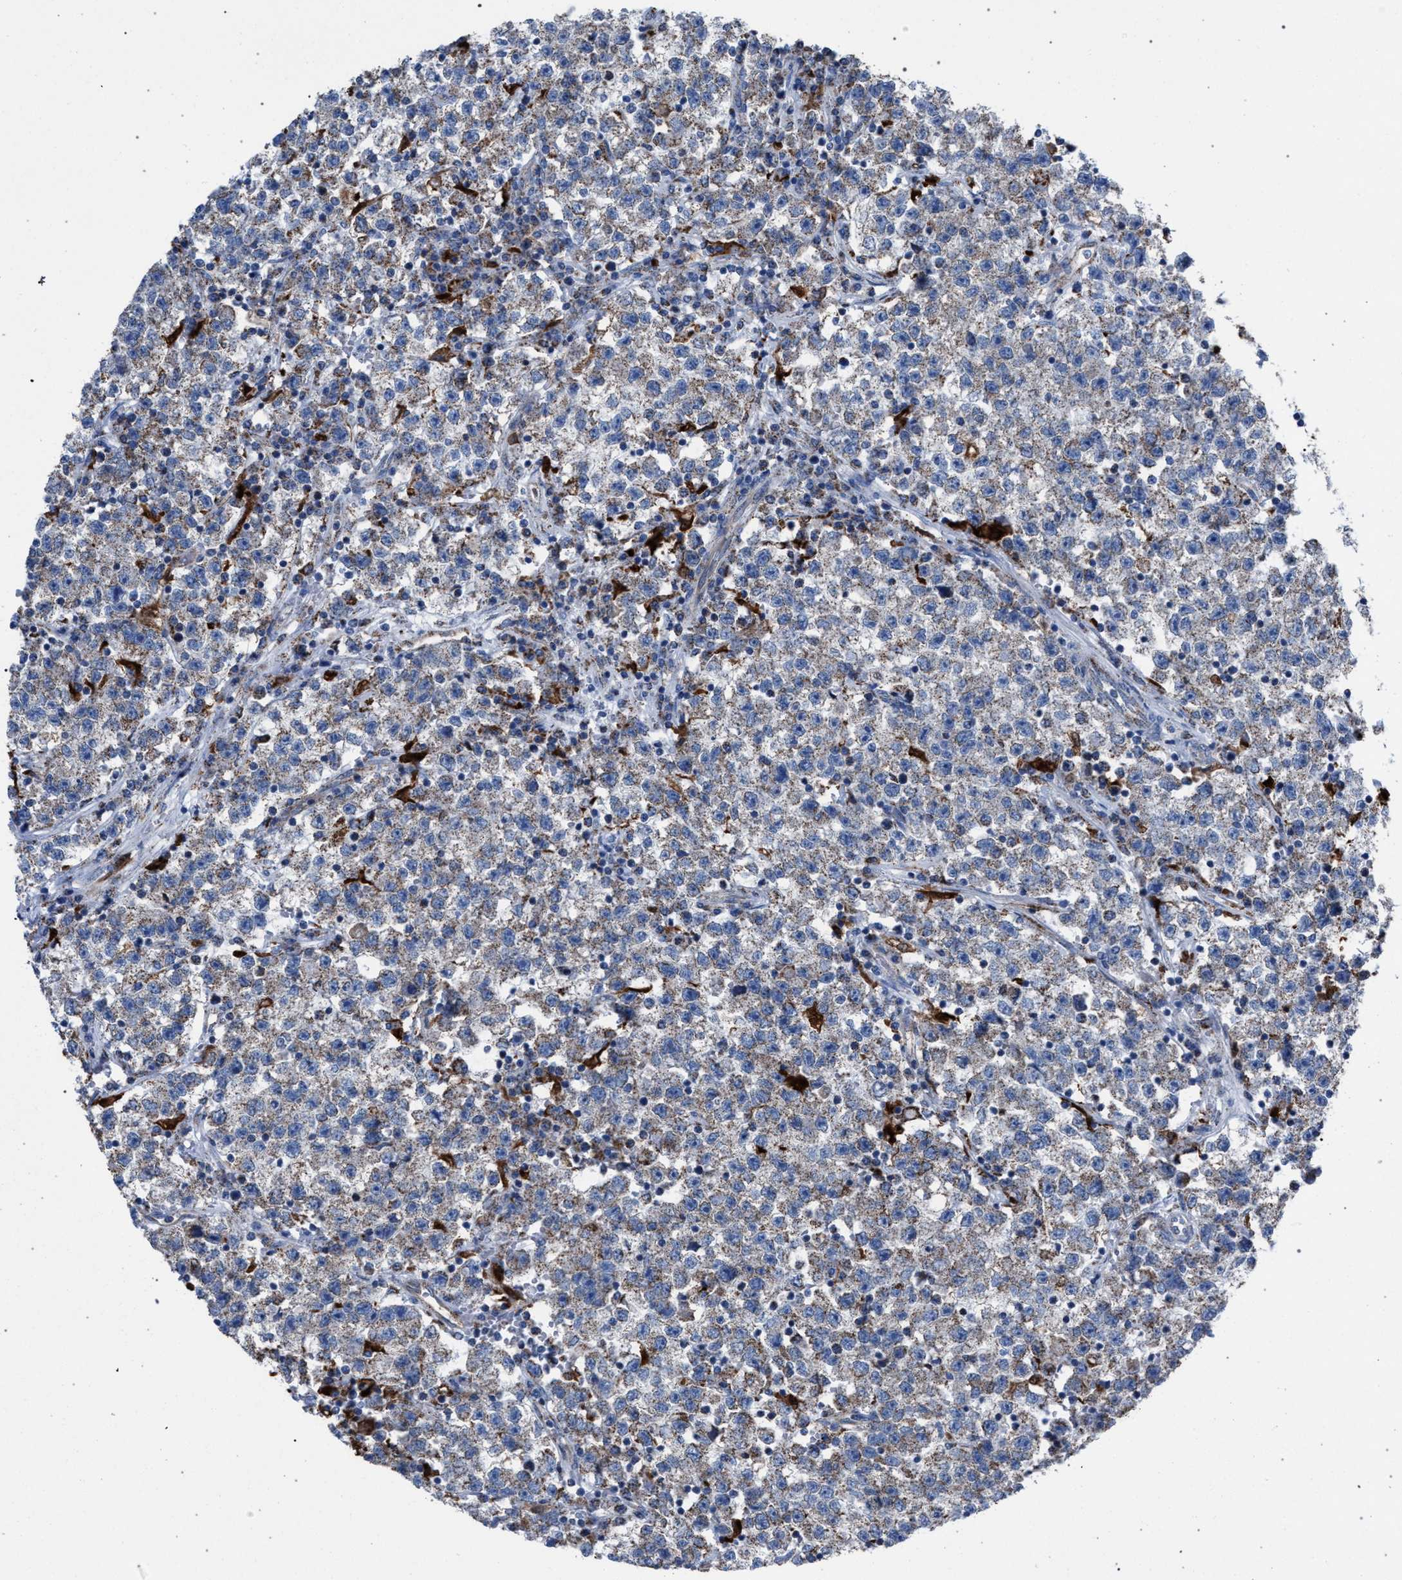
{"staining": {"intensity": "weak", "quantity": "25%-75%", "location": "cytoplasmic/membranous"}, "tissue": "testis cancer", "cell_type": "Tumor cells", "image_type": "cancer", "snomed": [{"axis": "morphology", "description": "Seminoma, NOS"}, {"axis": "topography", "description": "Testis"}], "caption": "Brown immunohistochemical staining in human seminoma (testis) exhibits weak cytoplasmic/membranous positivity in approximately 25%-75% of tumor cells. Using DAB (3,3'-diaminobenzidine) (brown) and hematoxylin (blue) stains, captured at high magnification using brightfield microscopy.", "gene": "HSD17B4", "patient": {"sex": "male", "age": 22}}